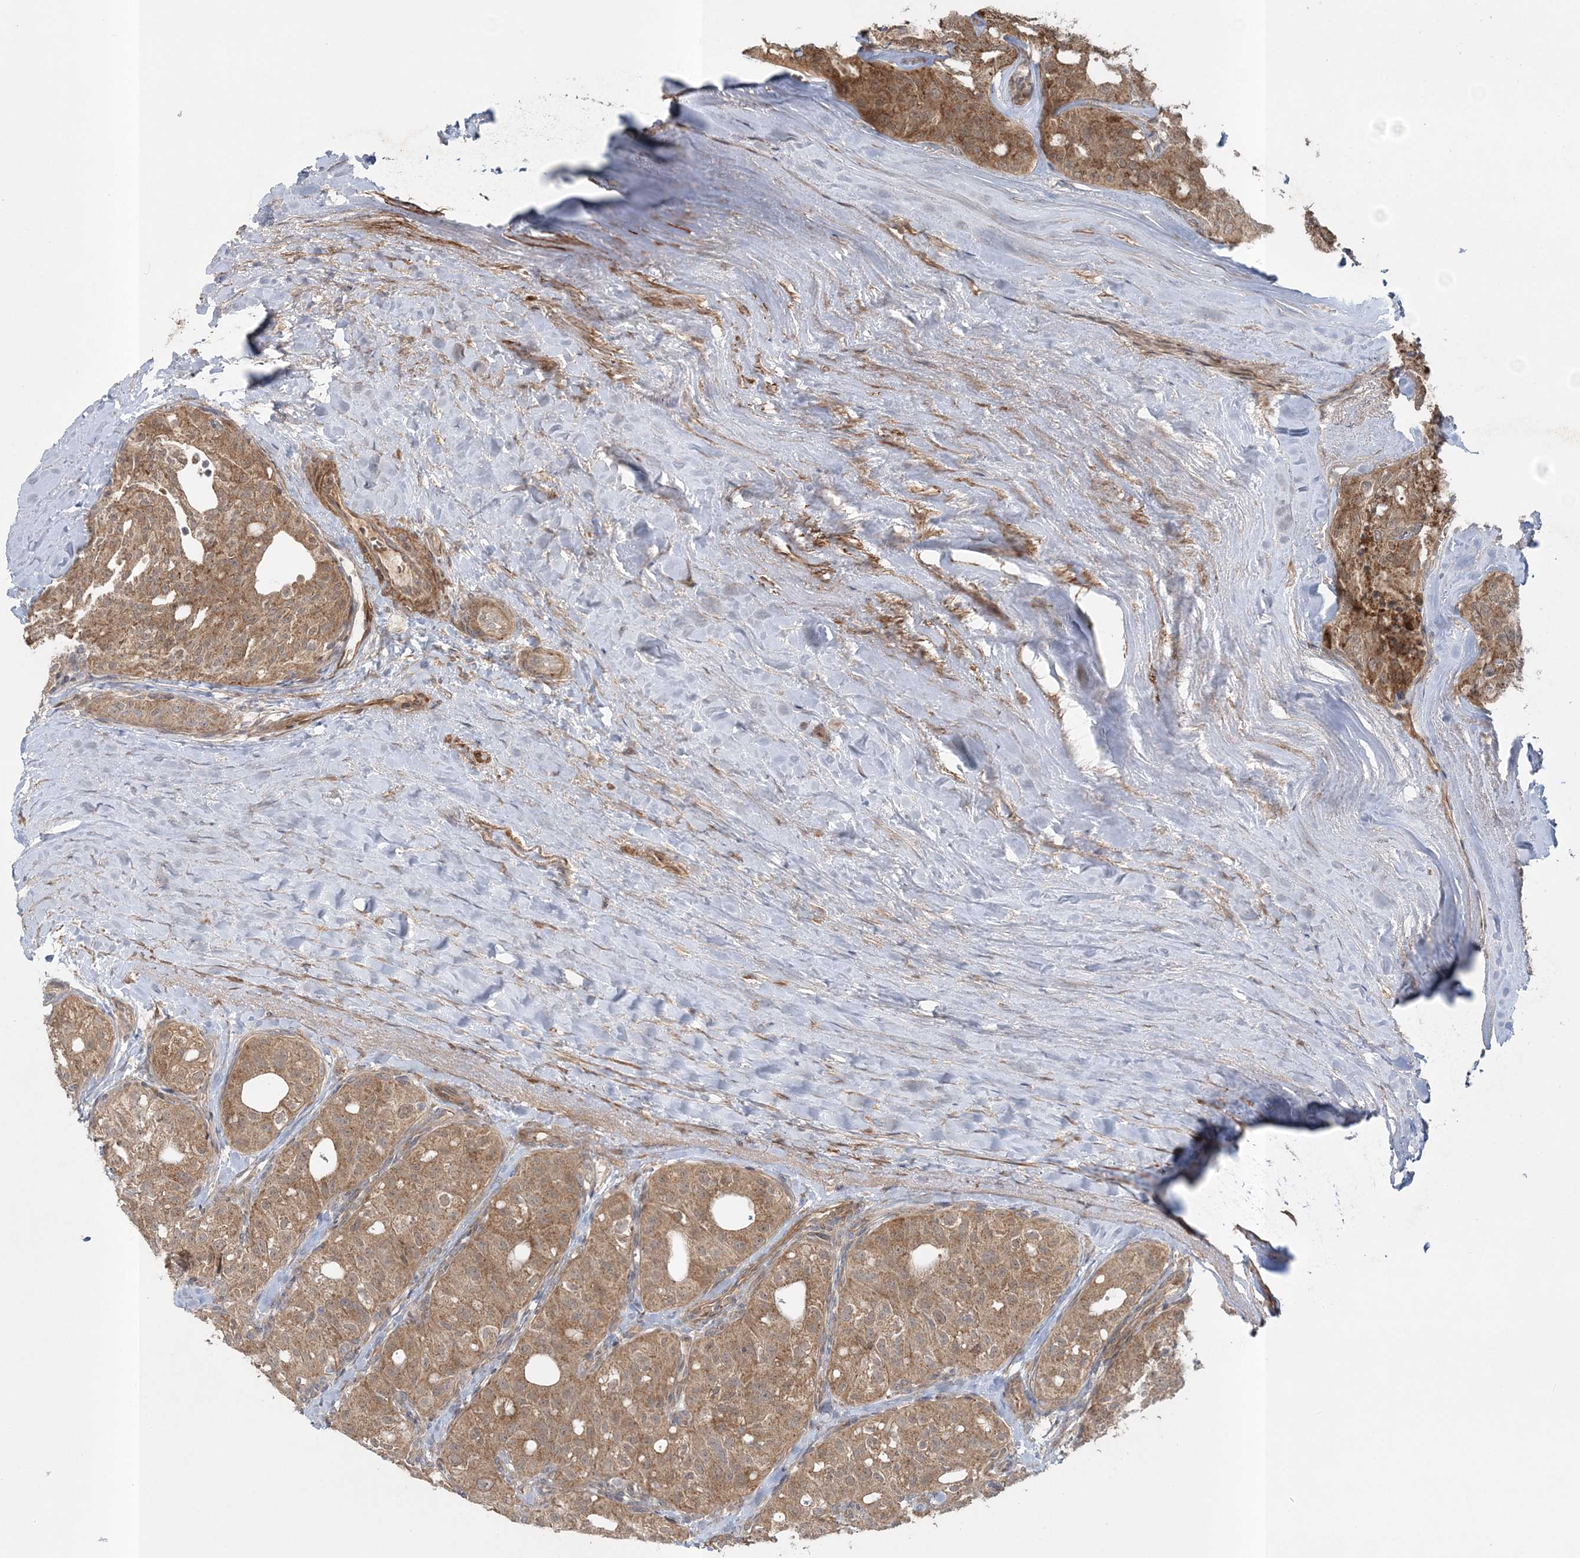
{"staining": {"intensity": "moderate", "quantity": ">75%", "location": "cytoplasmic/membranous"}, "tissue": "thyroid cancer", "cell_type": "Tumor cells", "image_type": "cancer", "snomed": [{"axis": "morphology", "description": "Follicular adenoma carcinoma, NOS"}, {"axis": "topography", "description": "Thyroid gland"}], "caption": "This image reveals immunohistochemistry (IHC) staining of follicular adenoma carcinoma (thyroid), with medium moderate cytoplasmic/membranous staining in approximately >75% of tumor cells.", "gene": "MOCS2", "patient": {"sex": "male", "age": 75}}